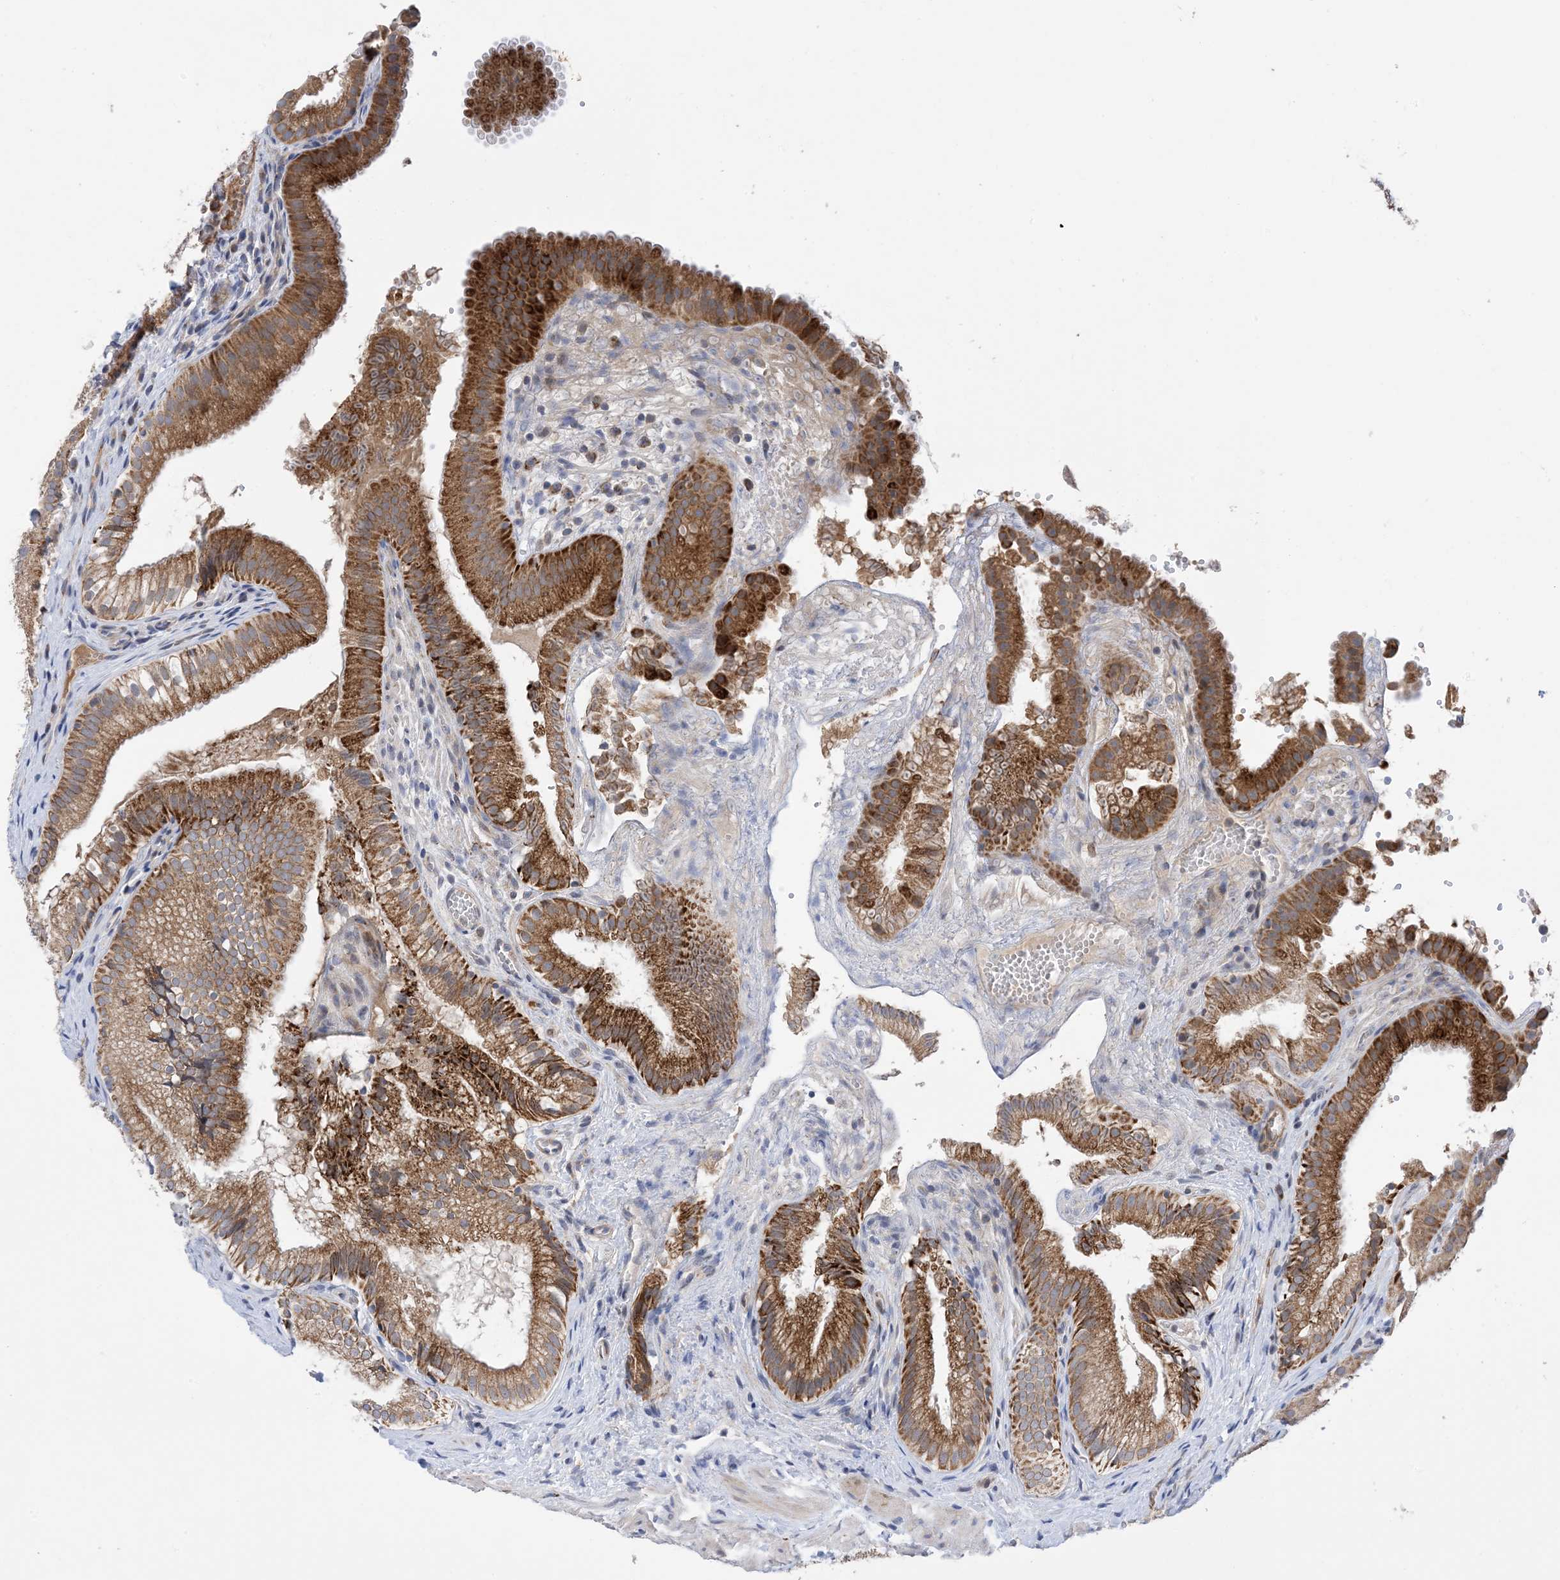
{"staining": {"intensity": "strong", "quantity": ">75%", "location": "cytoplasmic/membranous"}, "tissue": "gallbladder", "cell_type": "Glandular cells", "image_type": "normal", "snomed": [{"axis": "morphology", "description": "Normal tissue, NOS"}, {"axis": "topography", "description": "Gallbladder"}], "caption": "Glandular cells show high levels of strong cytoplasmic/membranous staining in about >75% of cells in benign human gallbladder.", "gene": "PLK4", "patient": {"sex": "female", "age": 30}}